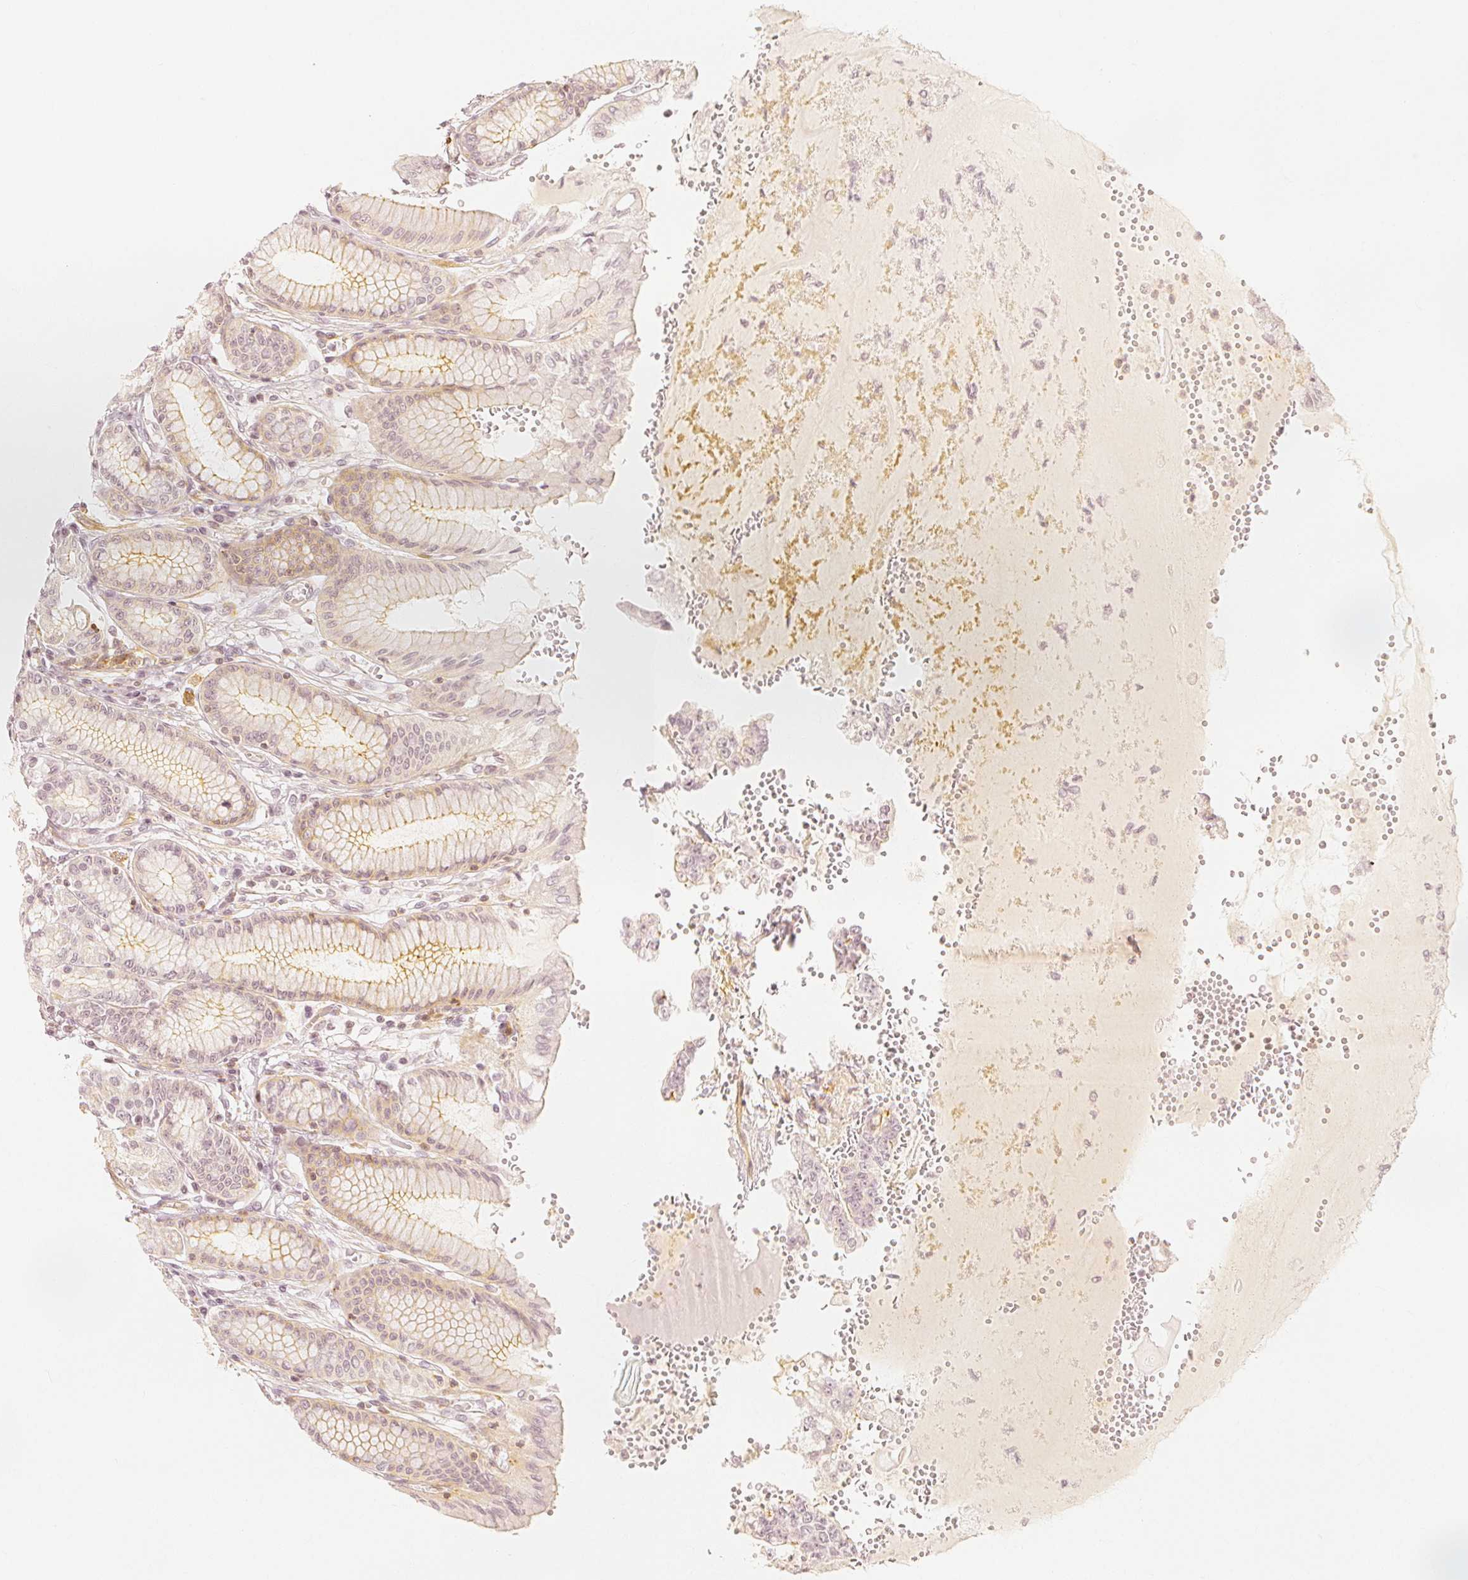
{"staining": {"intensity": "moderate", "quantity": "25%-75%", "location": "cytoplasmic/membranous"}, "tissue": "stomach", "cell_type": "Glandular cells", "image_type": "normal", "snomed": [{"axis": "morphology", "description": "Normal tissue, NOS"}, {"axis": "topography", "description": "Stomach"}, {"axis": "topography", "description": "Stomach, lower"}], "caption": "The histopathology image displays immunohistochemical staining of unremarkable stomach. There is moderate cytoplasmic/membranous positivity is present in about 25%-75% of glandular cells. The staining was performed using DAB, with brown indicating positive protein expression. Nuclei are stained blue with hematoxylin.", "gene": "ARHGAP26", "patient": {"sex": "male", "age": 76}}